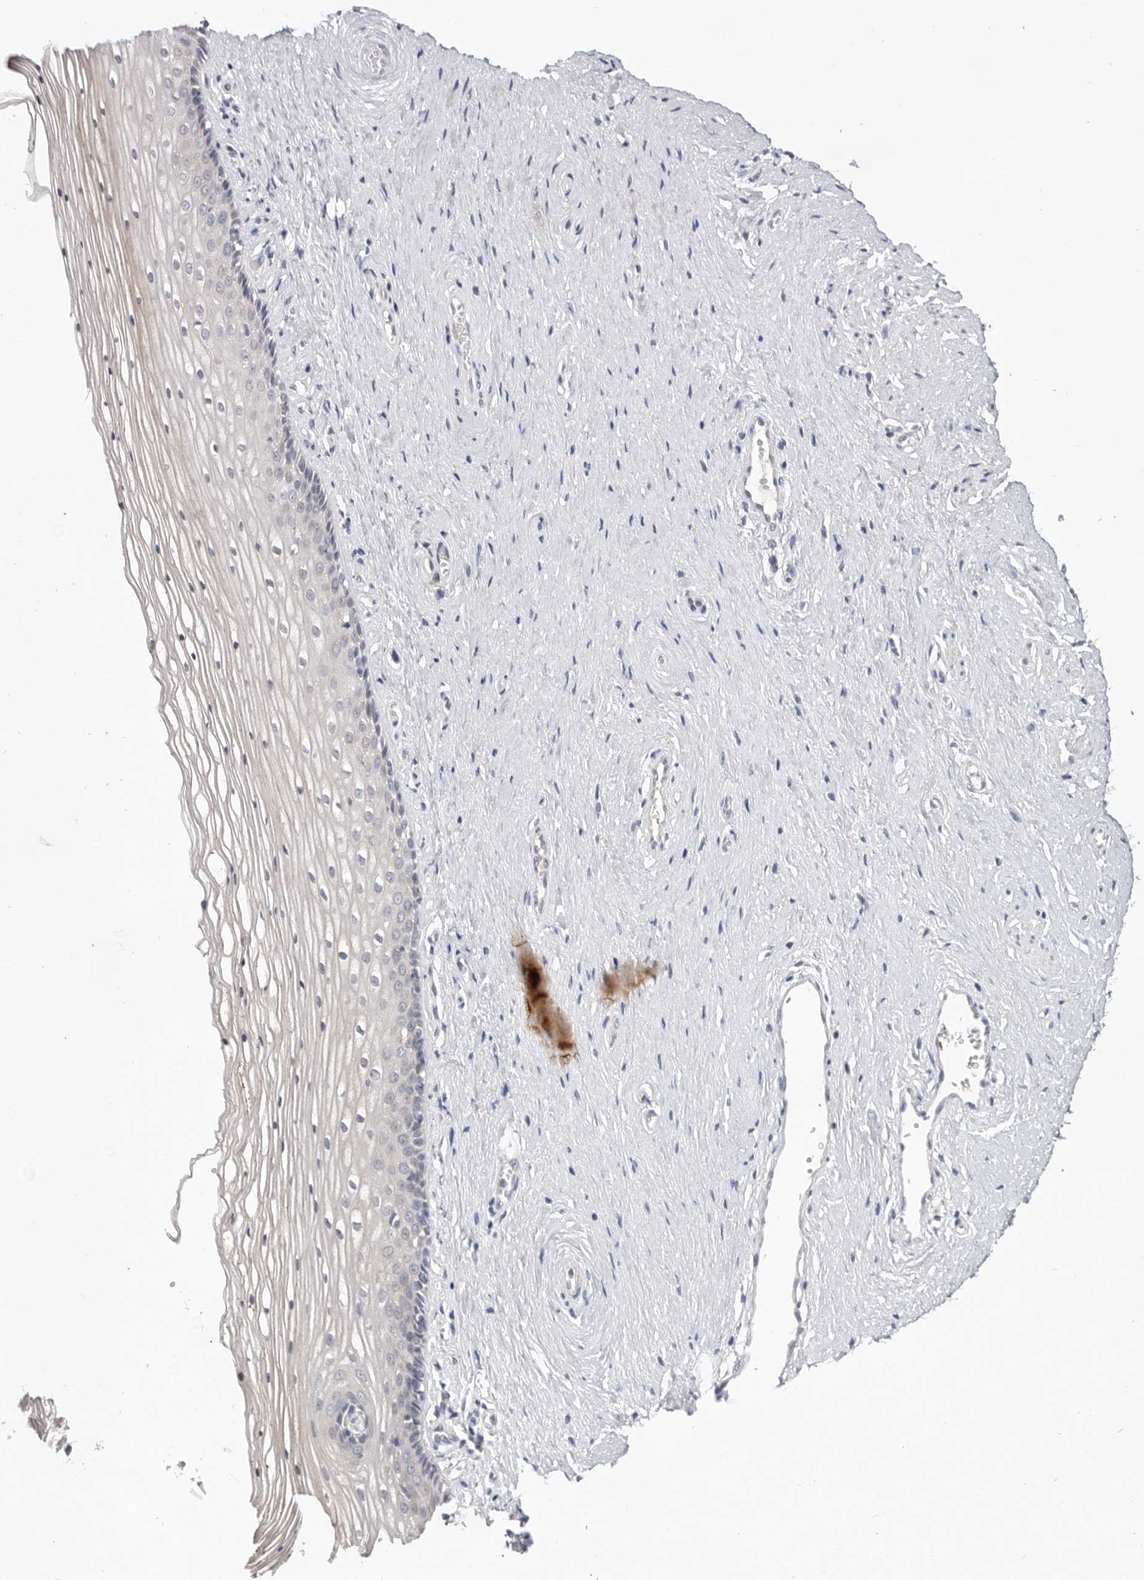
{"staining": {"intensity": "negative", "quantity": "none", "location": "none"}, "tissue": "vagina", "cell_type": "Squamous epithelial cells", "image_type": "normal", "snomed": [{"axis": "morphology", "description": "Normal tissue, NOS"}, {"axis": "topography", "description": "Vagina"}], "caption": "A high-resolution histopathology image shows immunohistochemistry (IHC) staining of normal vagina, which exhibits no significant positivity in squamous epithelial cells.", "gene": "DOP1A", "patient": {"sex": "female", "age": 46}}